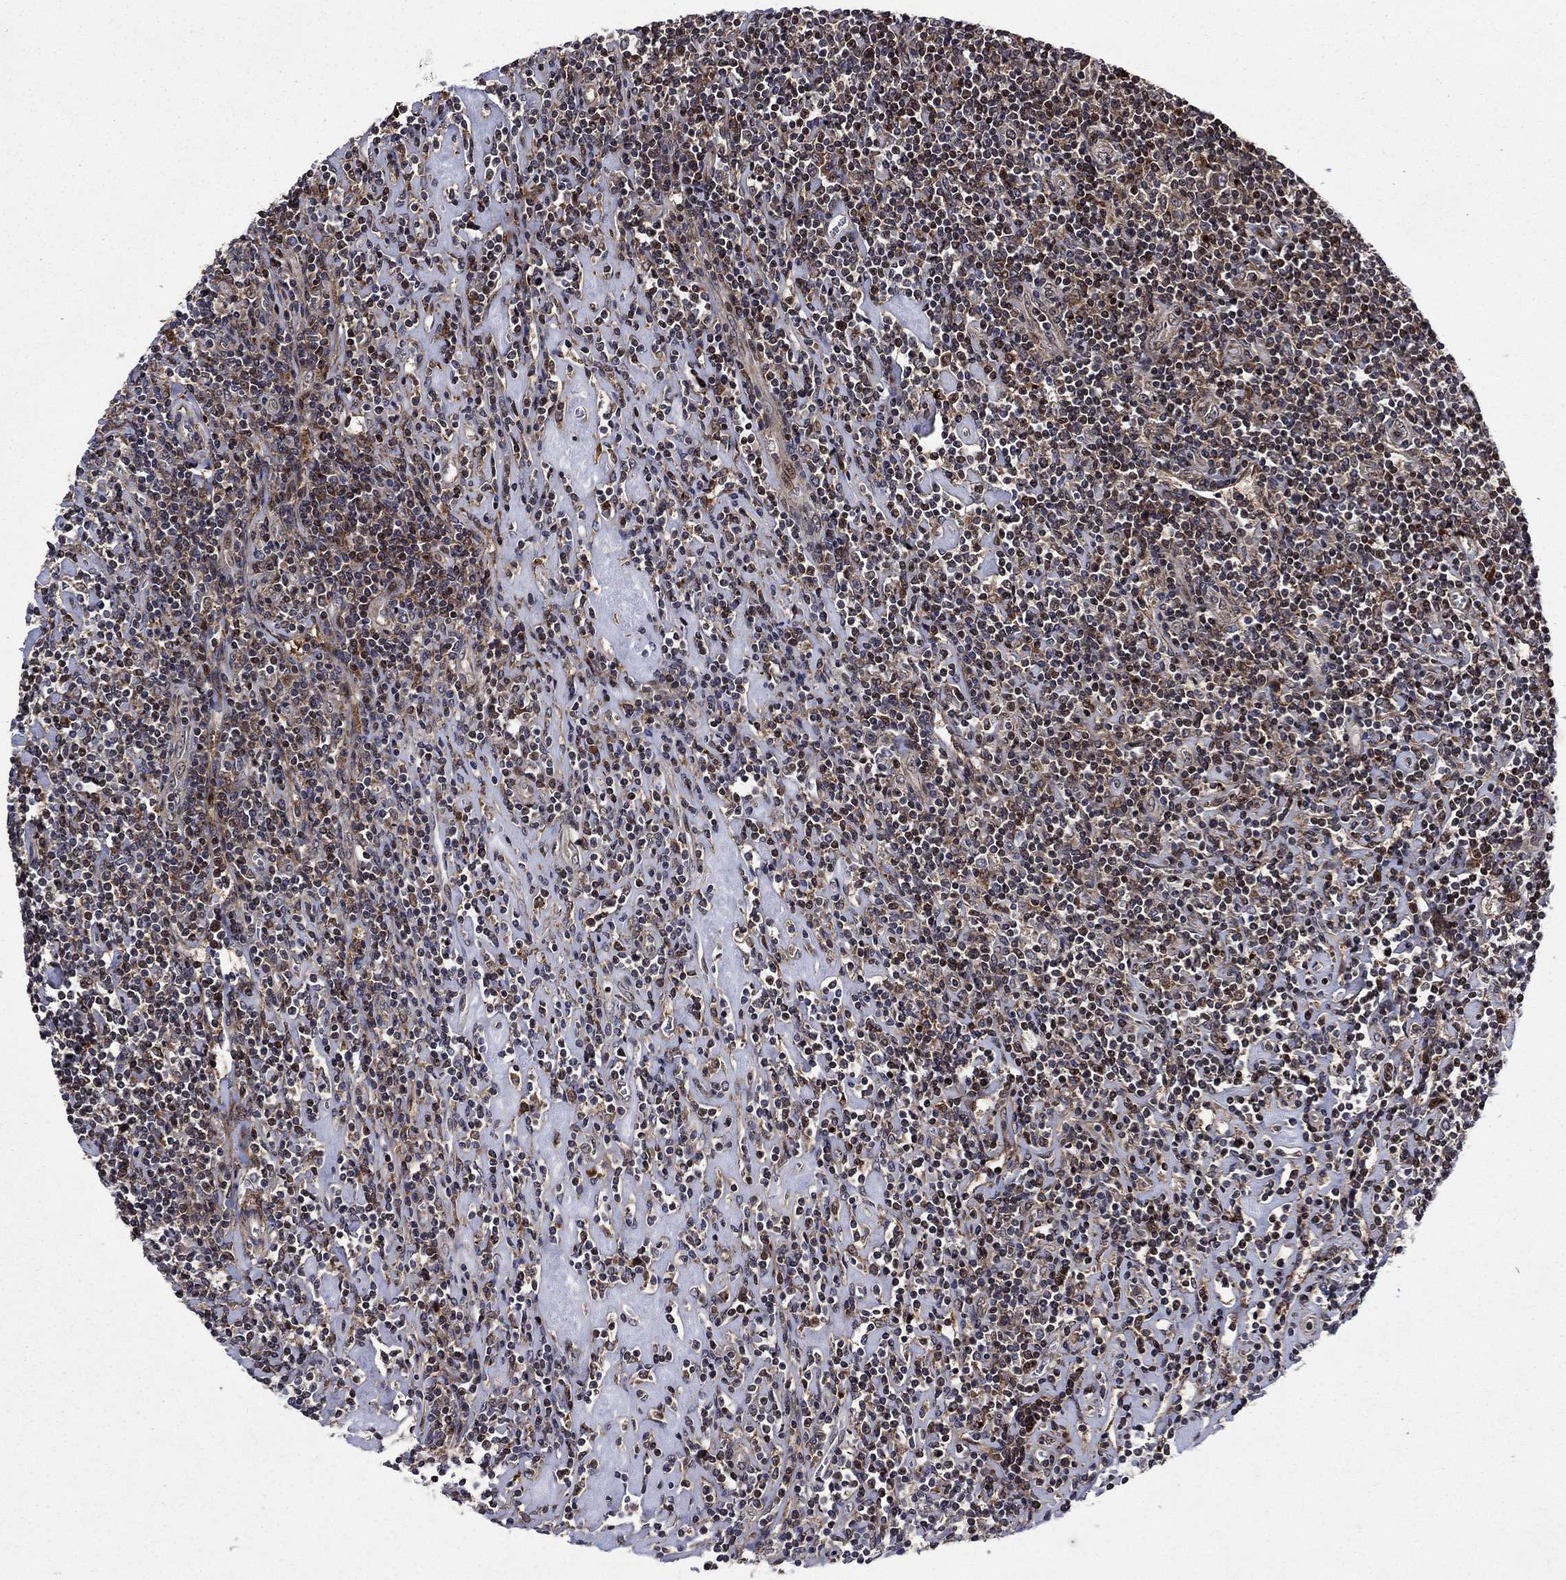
{"staining": {"intensity": "weak", "quantity": ">75%", "location": "cytoplasmic/membranous"}, "tissue": "lymphoma", "cell_type": "Tumor cells", "image_type": "cancer", "snomed": [{"axis": "morphology", "description": "Hodgkin's disease, NOS"}, {"axis": "topography", "description": "Lymph node"}], "caption": "The immunohistochemical stain shows weak cytoplasmic/membranous staining in tumor cells of lymphoma tissue. The protein is shown in brown color, while the nuclei are stained blue.", "gene": "AGTPBP1", "patient": {"sex": "male", "age": 40}}